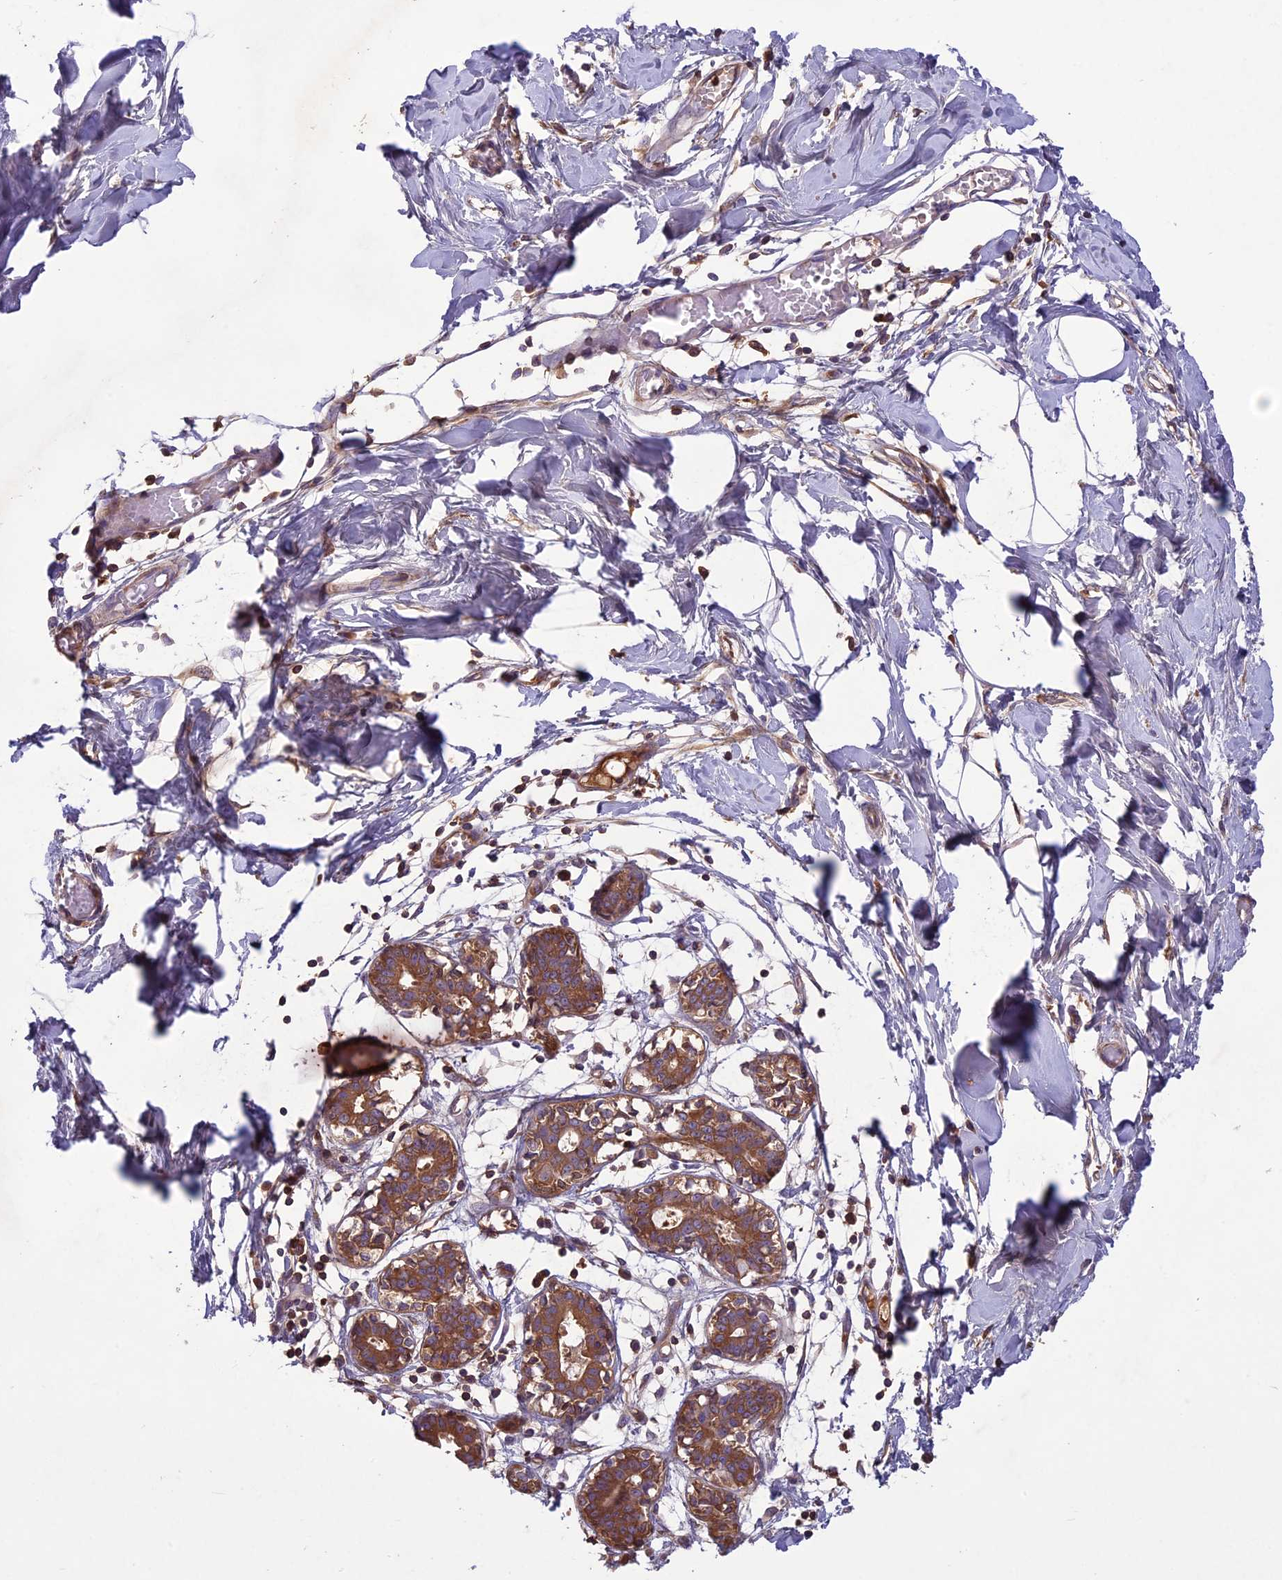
{"staining": {"intensity": "negative", "quantity": "none", "location": "none"}, "tissue": "breast", "cell_type": "Adipocytes", "image_type": "normal", "snomed": [{"axis": "morphology", "description": "Normal tissue, NOS"}, {"axis": "topography", "description": "Breast"}], "caption": "Immunohistochemistry (IHC) of normal human breast shows no expression in adipocytes. (DAB (3,3'-diaminobenzidine) IHC visualized using brightfield microscopy, high magnification).", "gene": "ADO", "patient": {"sex": "female", "age": 27}}